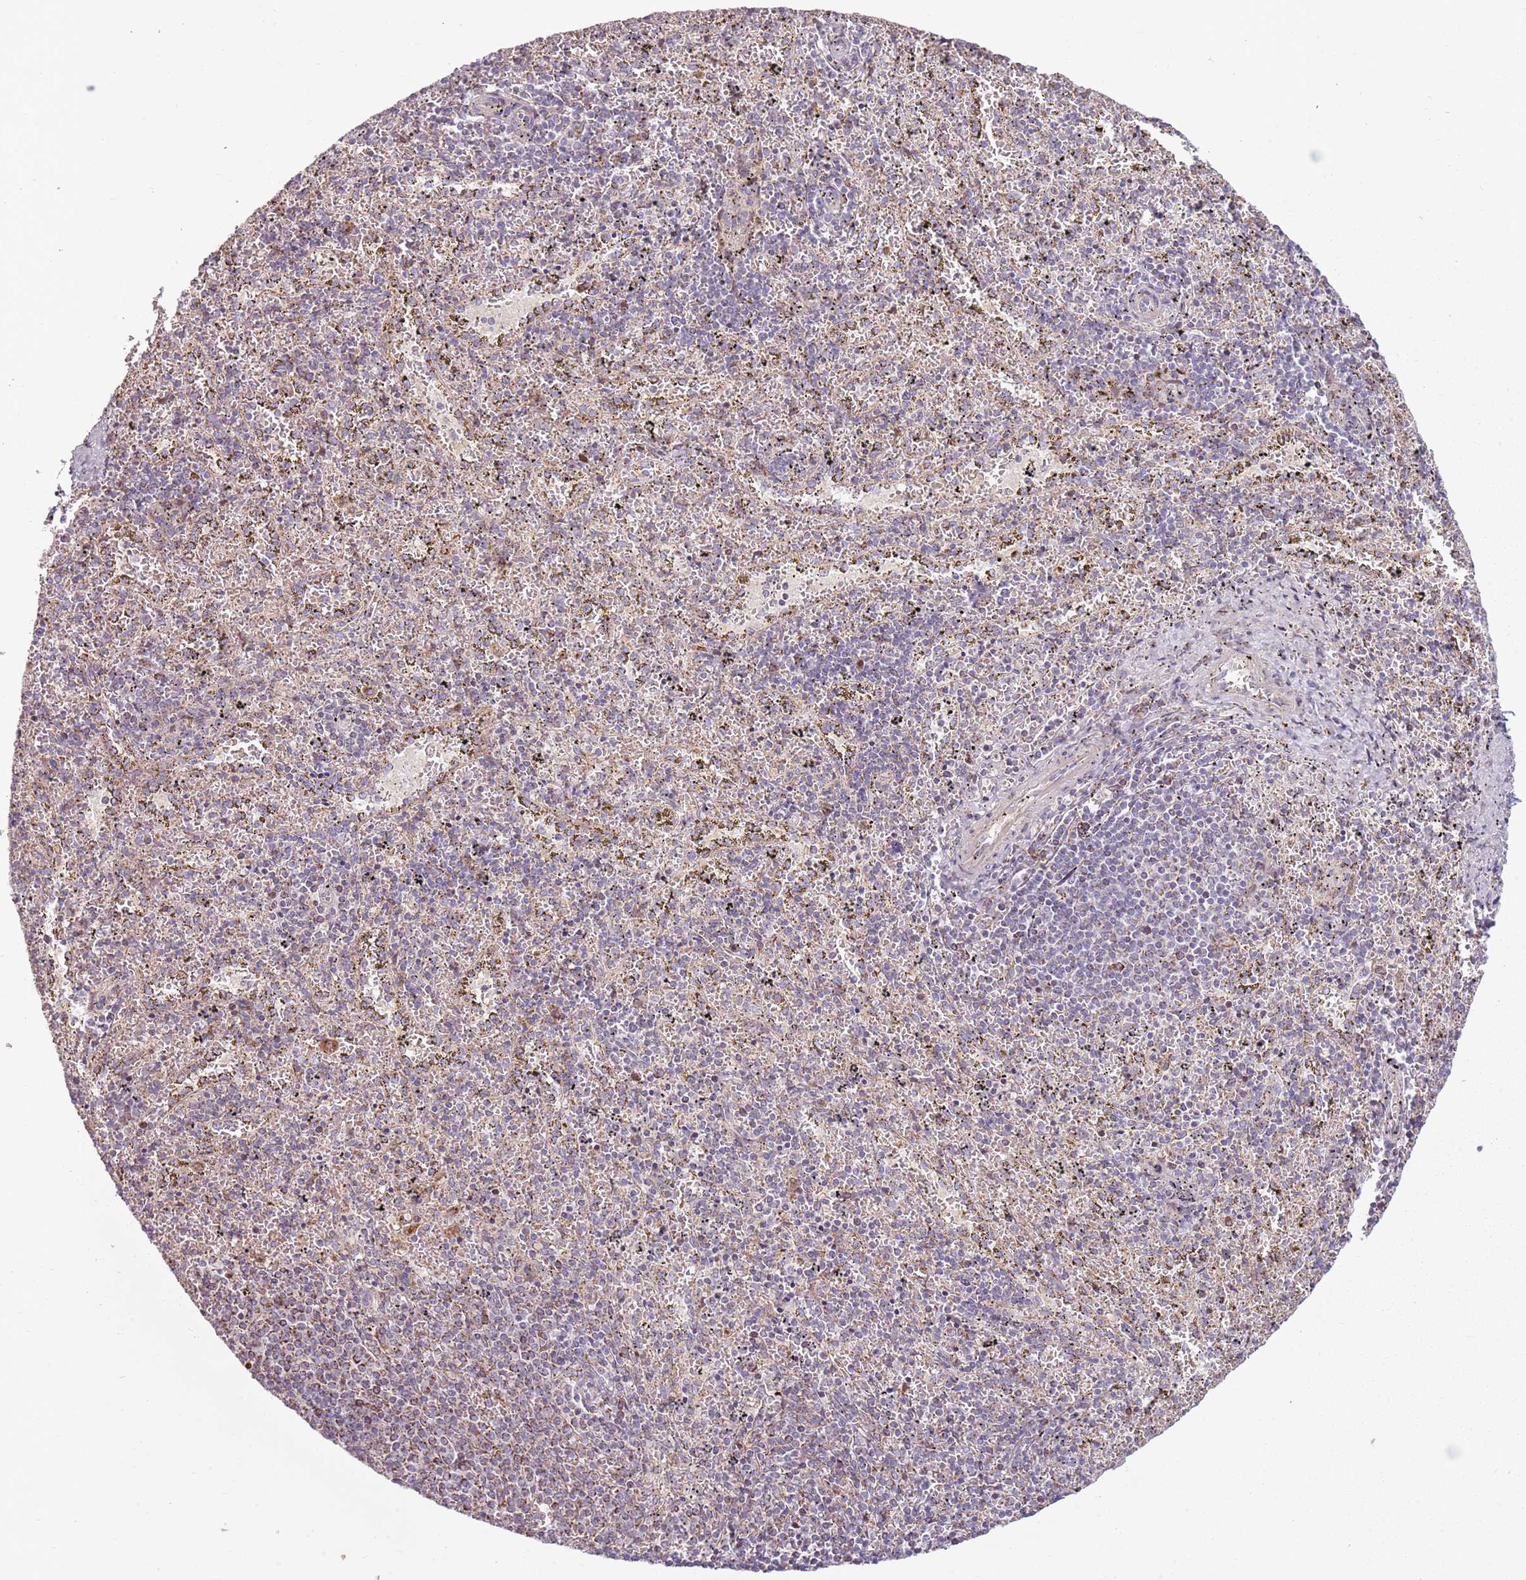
{"staining": {"intensity": "weak", "quantity": "<25%", "location": "cytoplasmic/membranous"}, "tissue": "spleen", "cell_type": "Cells in red pulp", "image_type": "normal", "snomed": [{"axis": "morphology", "description": "Normal tissue, NOS"}, {"axis": "topography", "description": "Spleen"}], "caption": "Spleen stained for a protein using IHC reveals no expression cells in red pulp.", "gene": "ZNF530", "patient": {"sex": "male", "age": 11}}